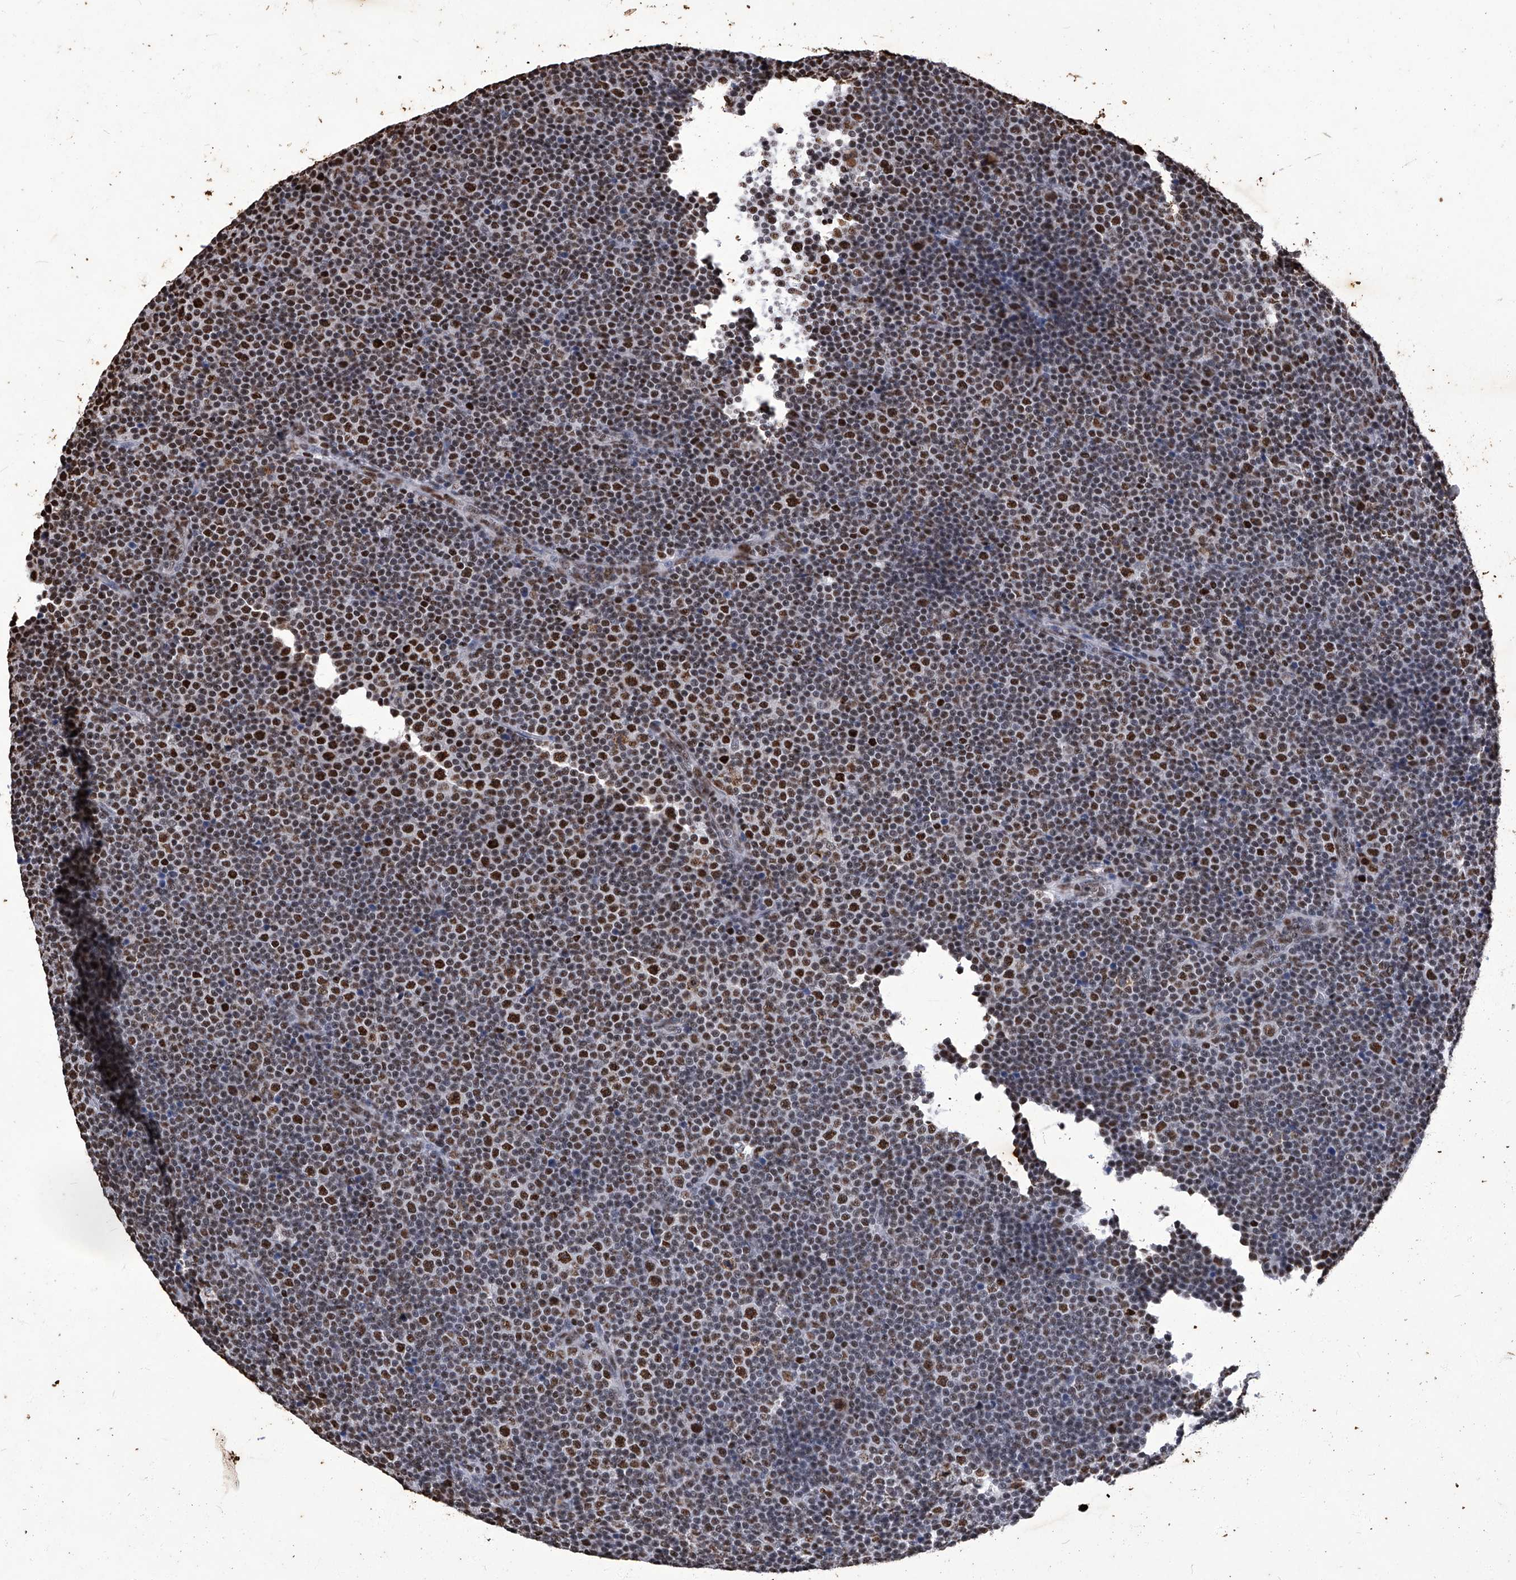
{"staining": {"intensity": "moderate", "quantity": "25%-75%", "location": "nuclear"}, "tissue": "lymphoma", "cell_type": "Tumor cells", "image_type": "cancer", "snomed": [{"axis": "morphology", "description": "Malignant lymphoma, non-Hodgkin's type, Low grade"}, {"axis": "topography", "description": "Lymph node"}], "caption": "The micrograph exhibits a brown stain indicating the presence of a protein in the nuclear of tumor cells in malignant lymphoma, non-Hodgkin's type (low-grade).", "gene": "HBP1", "patient": {"sex": "female", "age": 67}}